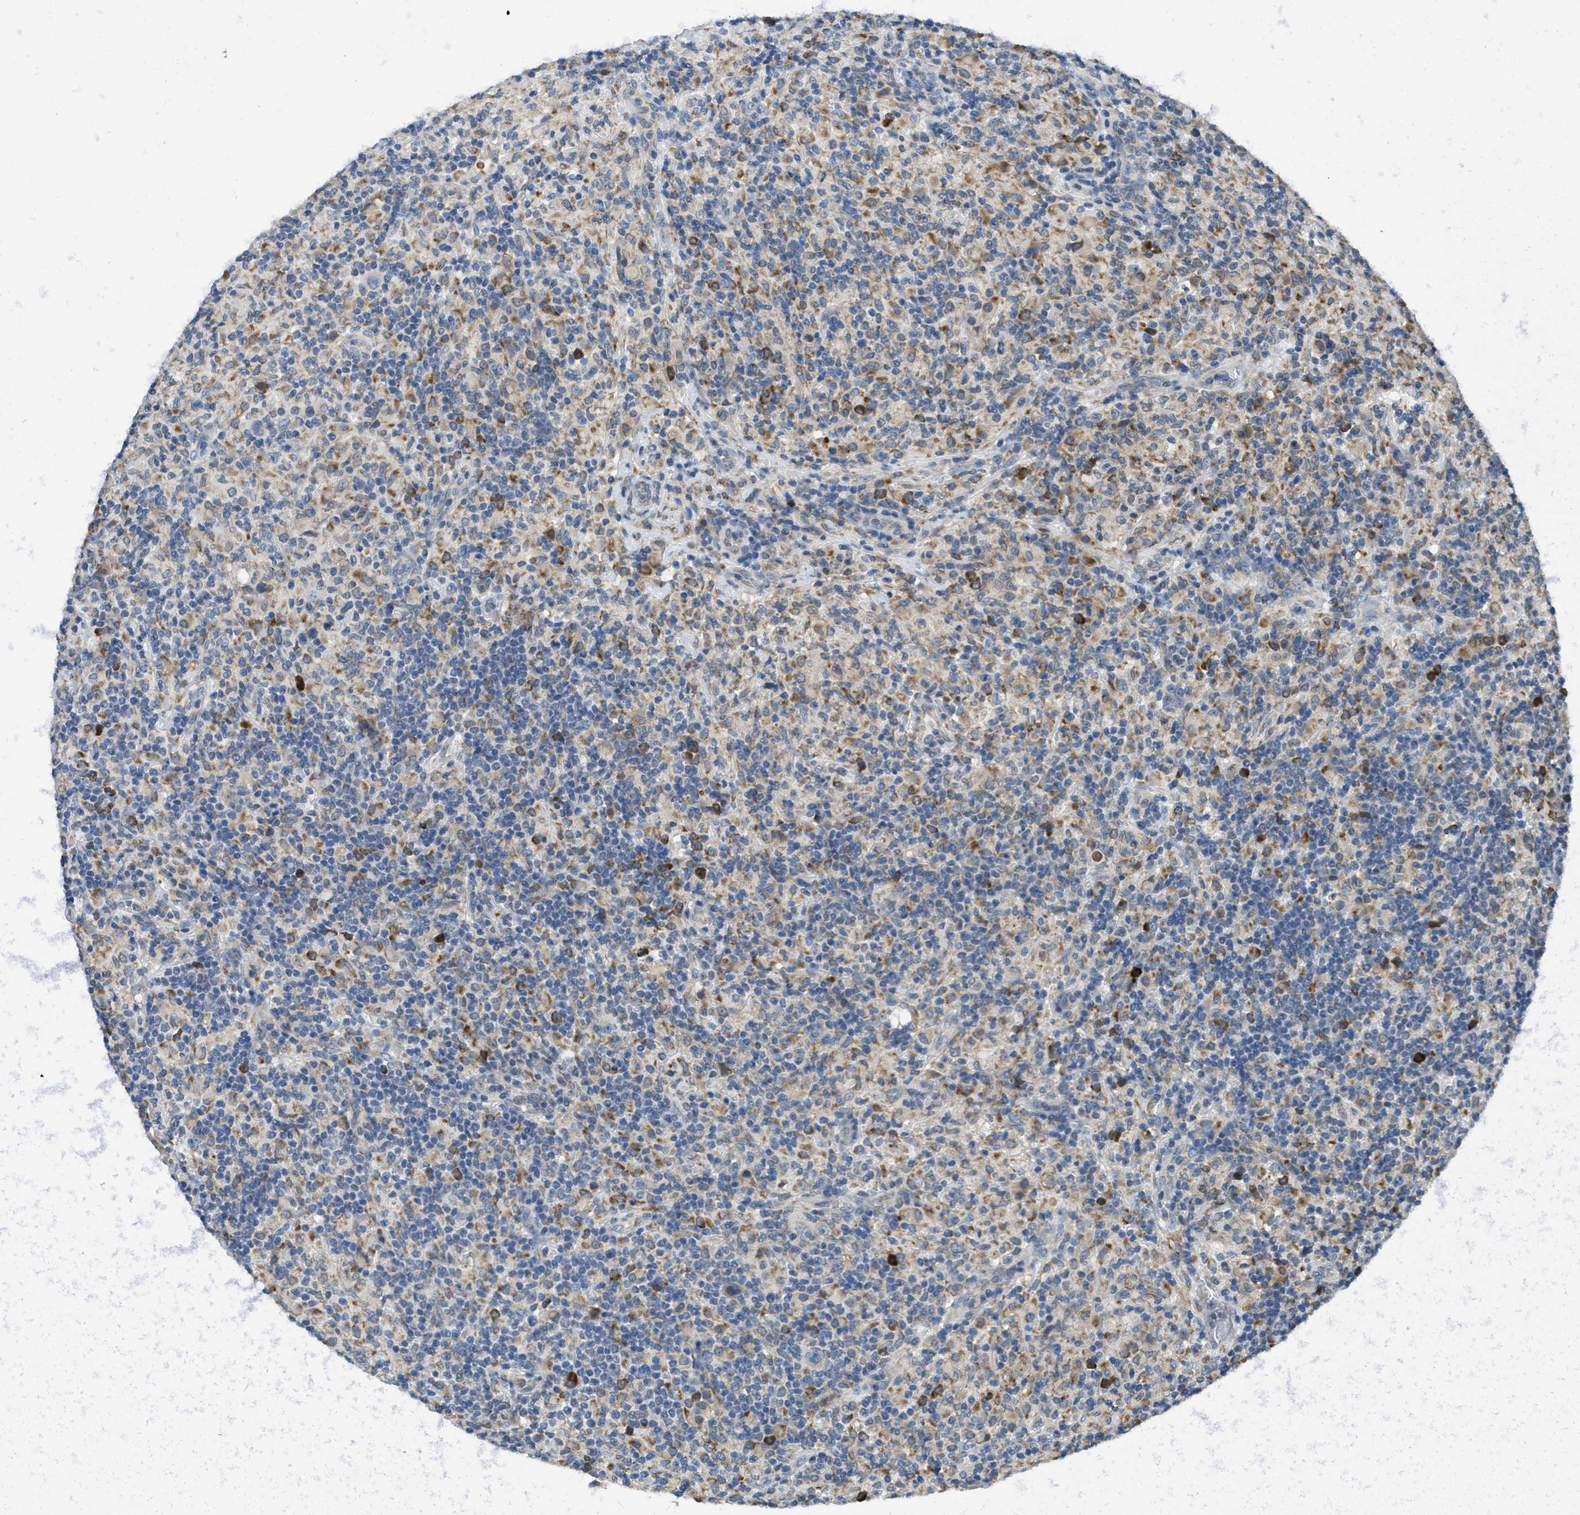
{"staining": {"intensity": "weak", "quantity": "<25%", "location": "cytoplasmic/membranous"}, "tissue": "lymphoma", "cell_type": "Tumor cells", "image_type": "cancer", "snomed": [{"axis": "morphology", "description": "Hodgkin's disease, NOS"}, {"axis": "topography", "description": "Lymph node"}], "caption": "This is an IHC histopathology image of Hodgkin's disease. There is no staining in tumor cells.", "gene": "SSR1", "patient": {"sex": "male", "age": 70}}